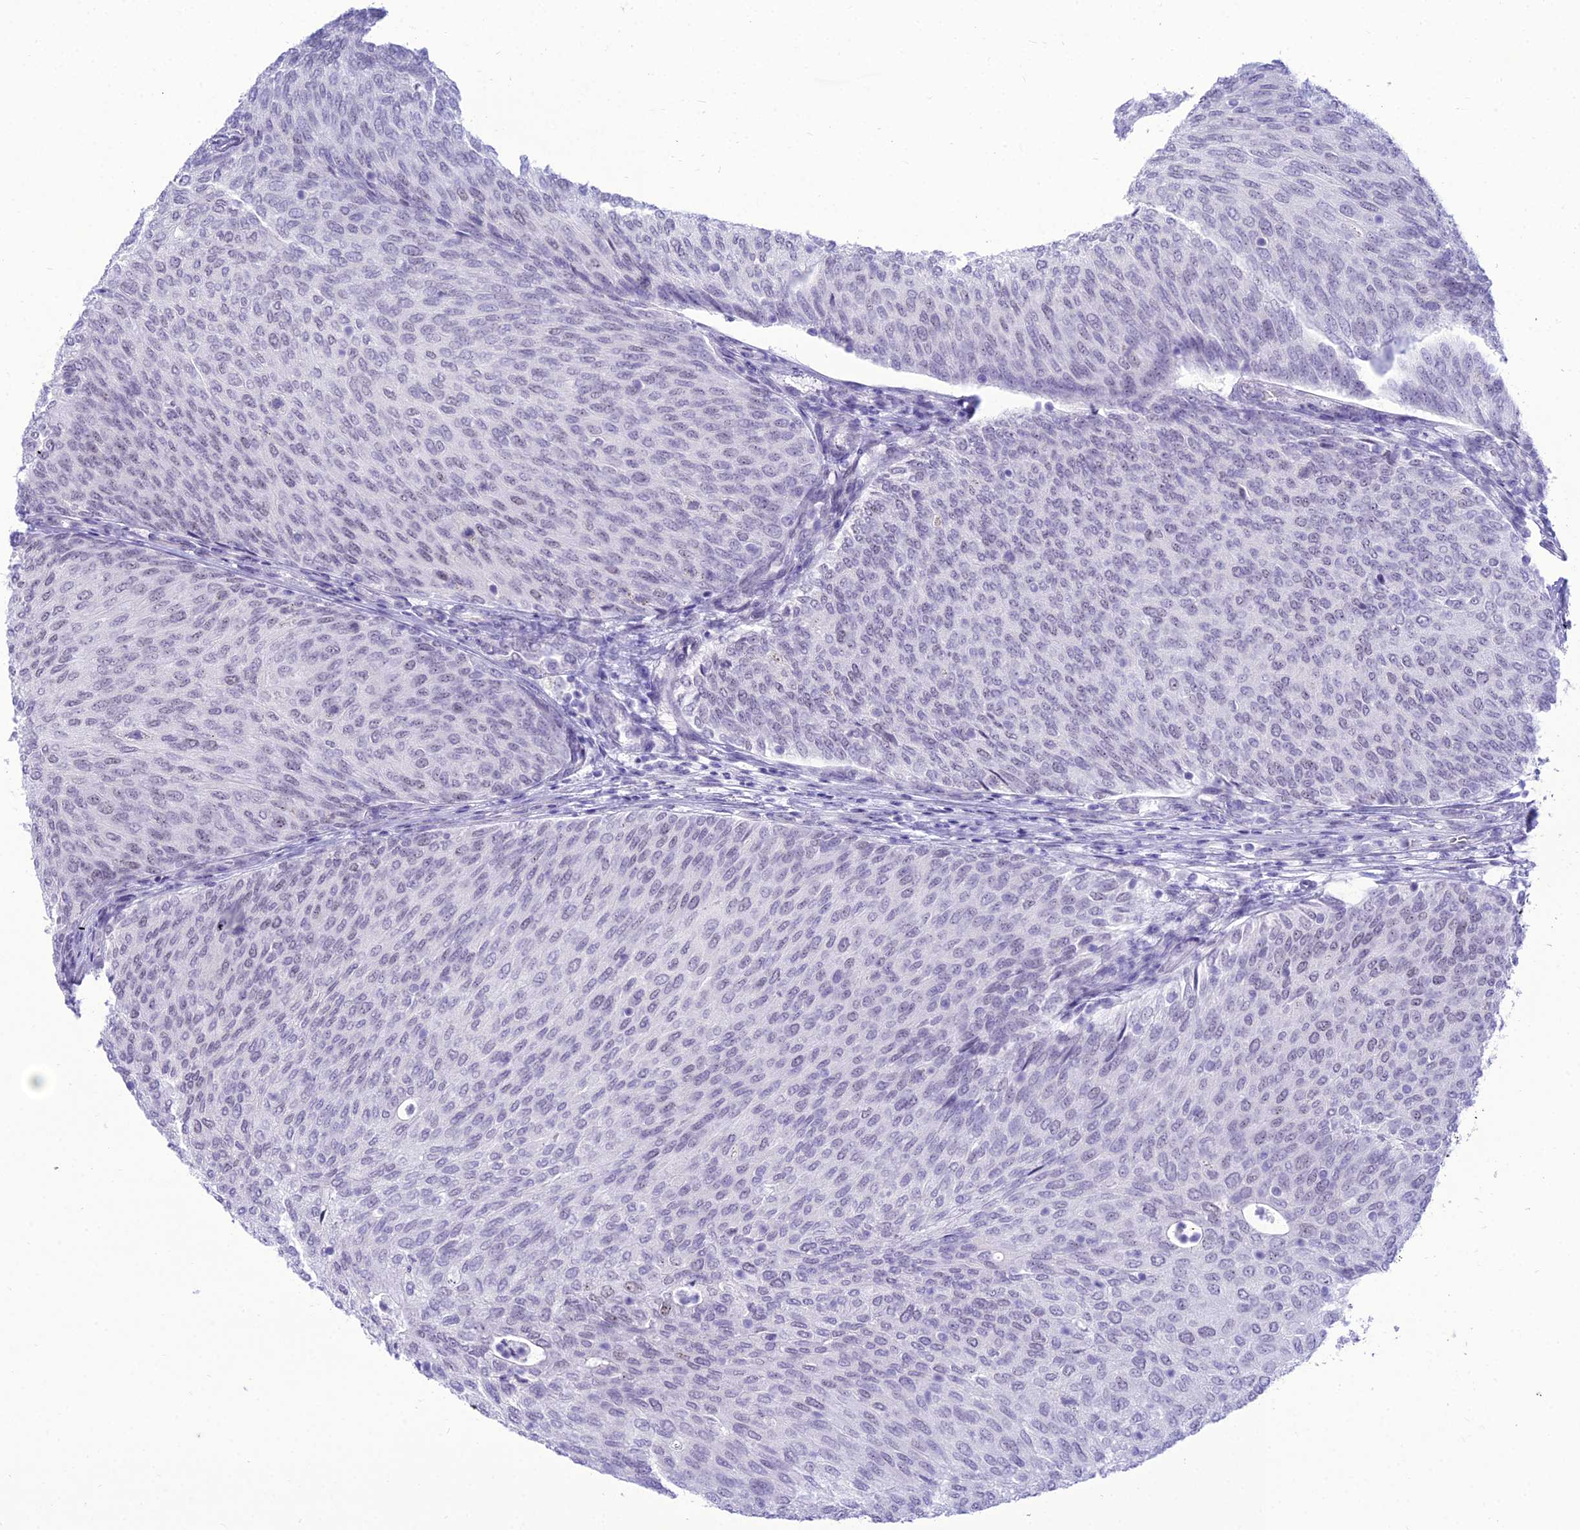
{"staining": {"intensity": "negative", "quantity": "none", "location": "none"}, "tissue": "urothelial cancer", "cell_type": "Tumor cells", "image_type": "cancer", "snomed": [{"axis": "morphology", "description": "Urothelial carcinoma, Low grade"}, {"axis": "topography", "description": "Urinary bladder"}], "caption": "High magnification brightfield microscopy of urothelial cancer stained with DAB (brown) and counterstained with hematoxylin (blue): tumor cells show no significant staining. (Stains: DAB (3,3'-diaminobenzidine) immunohistochemistry (IHC) with hematoxylin counter stain, Microscopy: brightfield microscopy at high magnification).", "gene": "DHX40", "patient": {"sex": "female", "age": 79}}